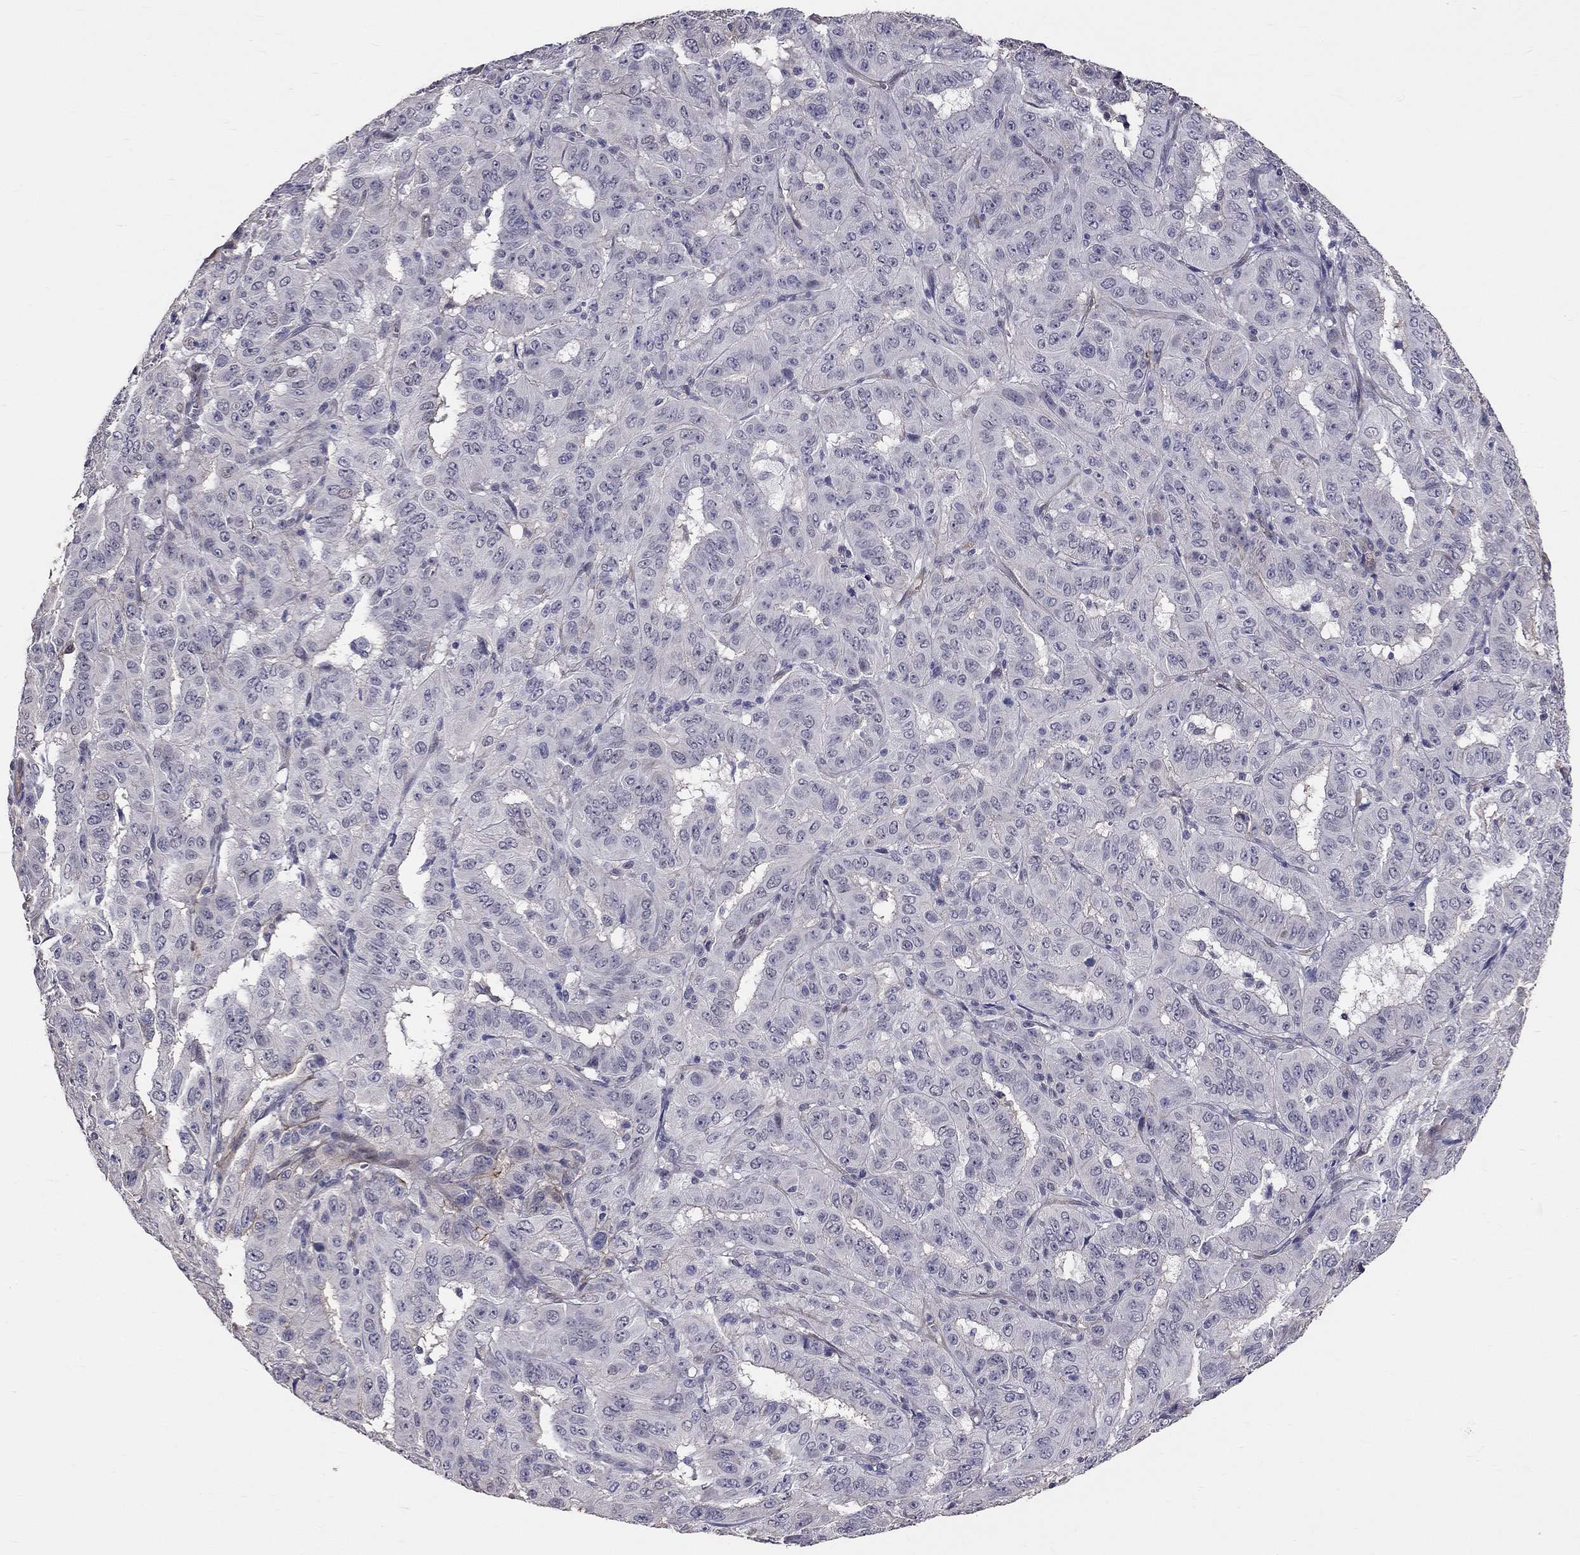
{"staining": {"intensity": "negative", "quantity": "none", "location": "none"}, "tissue": "pancreatic cancer", "cell_type": "Tumor cells", "image_type": "cancer", "snomed": [{"axis": "morphology", "description": "Adenocarcinoma, NOS"}, {"axis": "topography", "description": "Pancreas"}], "caption": "DAB immunohistochemical staining of pancreatic adenocarcinoma reveals no significant staining in tumor cells.", "gene": "GJB4", "patient": {"sex": "male", "age": 63}}